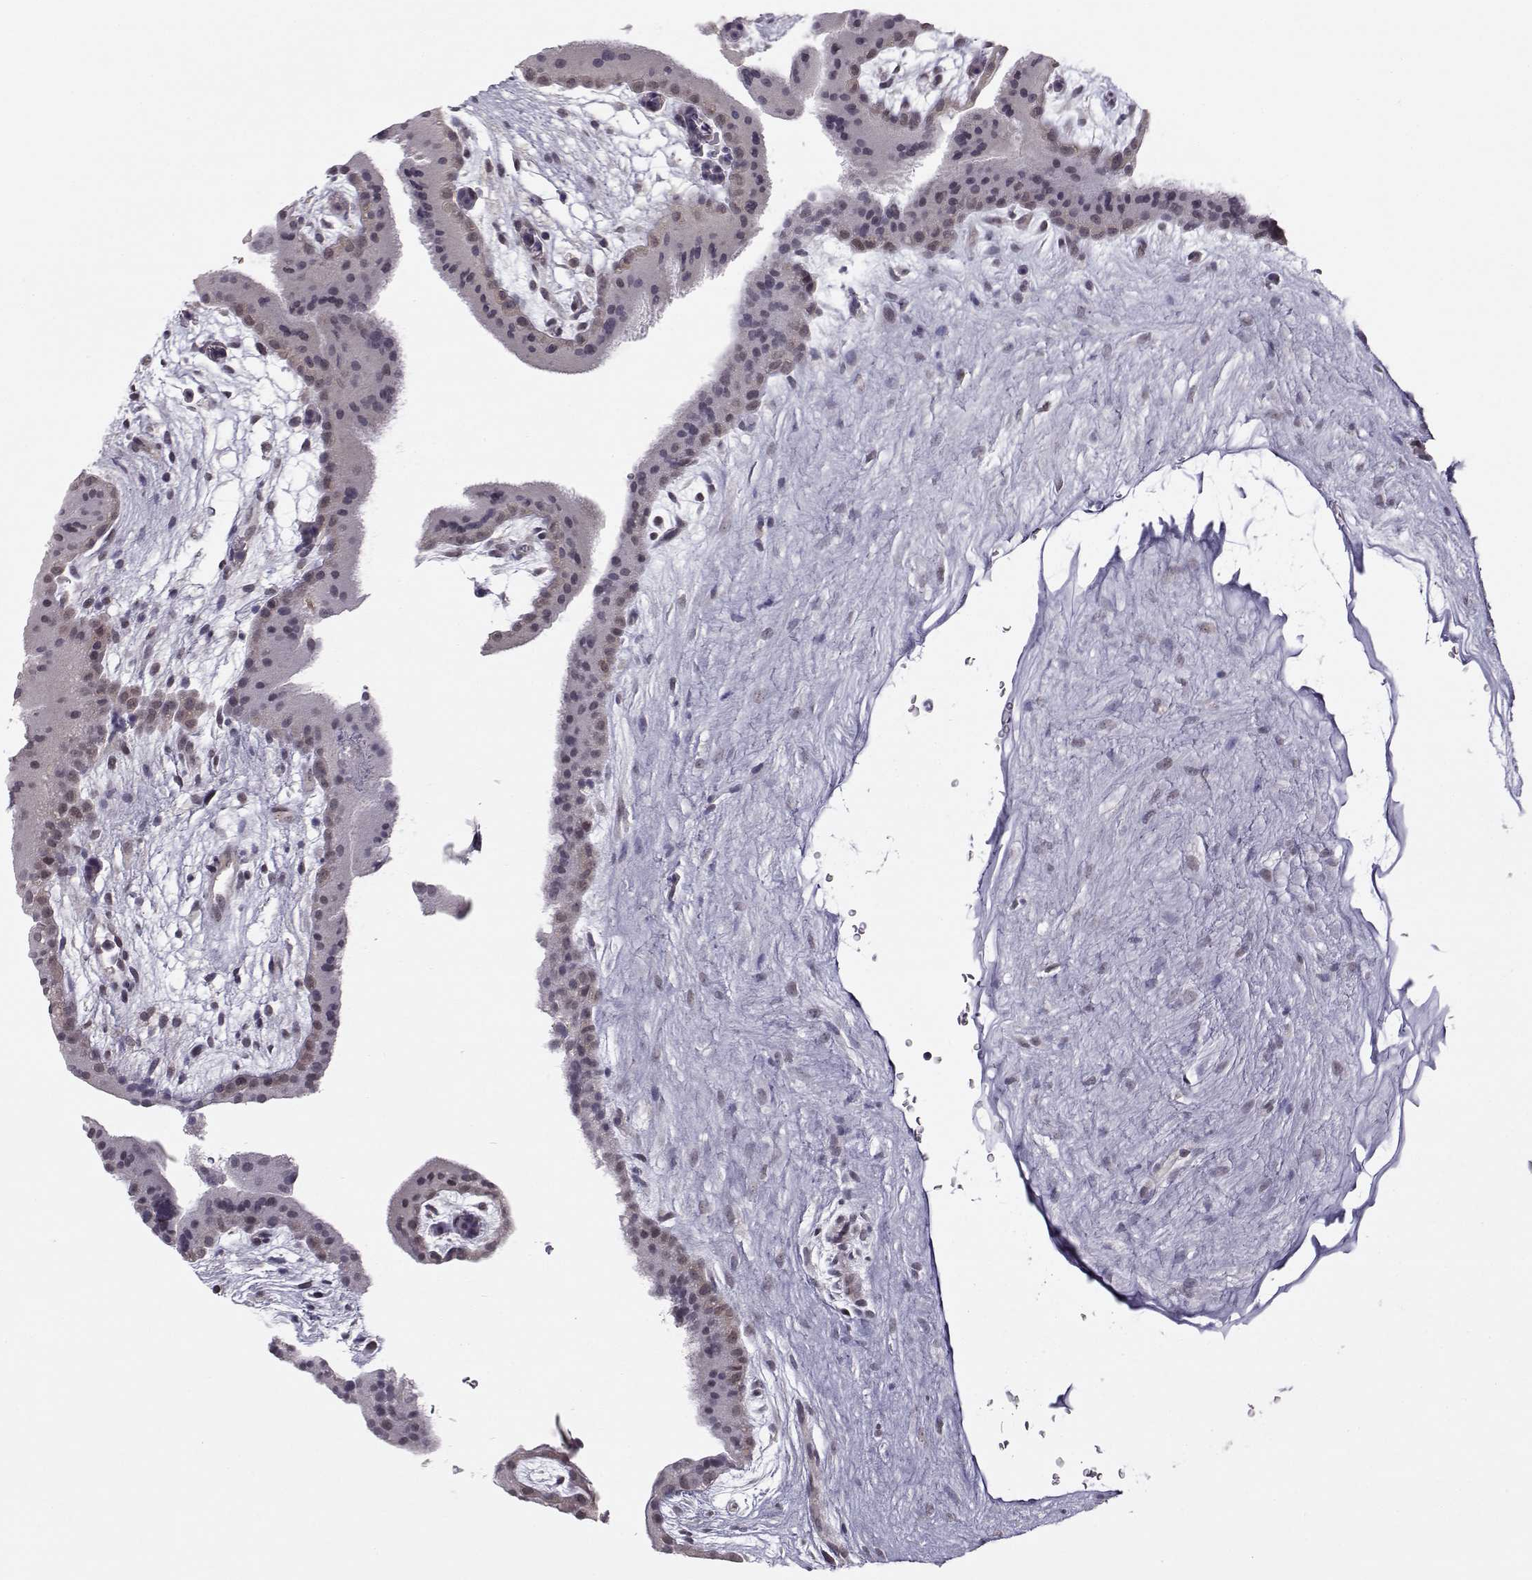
{"staining": {"intensity": "negative", "quantity": "none", "location": "none"}, "tissue": "placenta", "cell_type": "Decidual cells", "image_type": "normal", "snomed": [{"axis": "morphology", "description": "Normal tissue, NOS"}, {"axis": "topography", "description": "Placenta"}], "caption": "An immunohistochemistry (IHC) micrograph of unremarkable placenta is shown. There is no staining in decidual cells of placenta.", "gene": "KIF13B", "patient": {"sex": "female", "age": 19}}